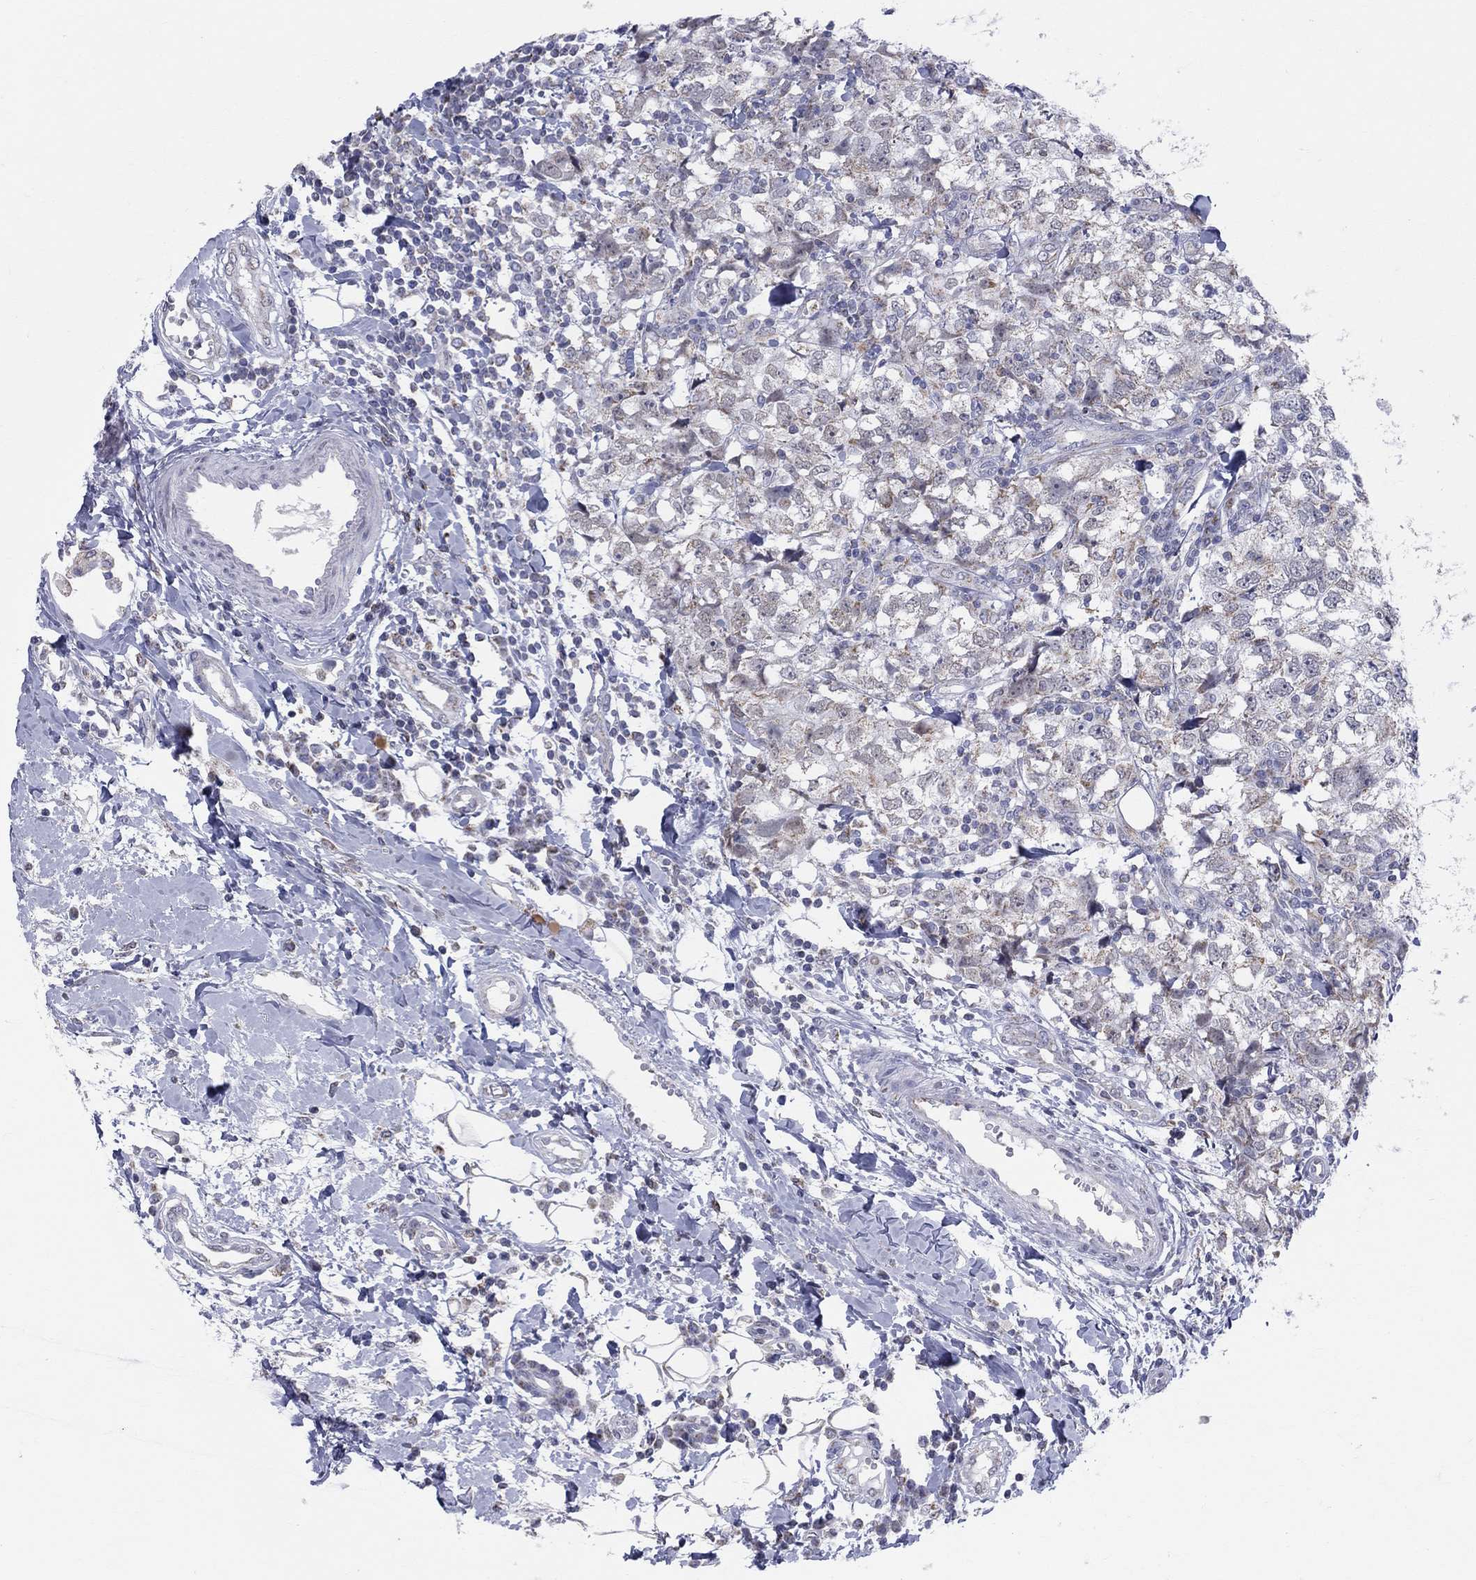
{"staining": {"intensity": "moderate", "quantity": "<25%", "location": "cytoplasmic/membranous"}, "tissue": "breast cancer", "cell_type": "Tumor cells", "image_type": "cancer", "snomed": [{"axis": "morphology", "description": "Duct carcinoma"}, {"axis": "topography", "description": "Breast"}], "caption": "DAB (3,3'-diaminobenzidine) immunohistochemical staining of human breast infiltrating ductal carcinoma reveals moderate cytoplasmic/membranous protein positivity in approximately <25% of tumor cells. Nuclei are stained in blue.", "gene": "KISS1R", "patient": {"sex": "female", "age": 30}}